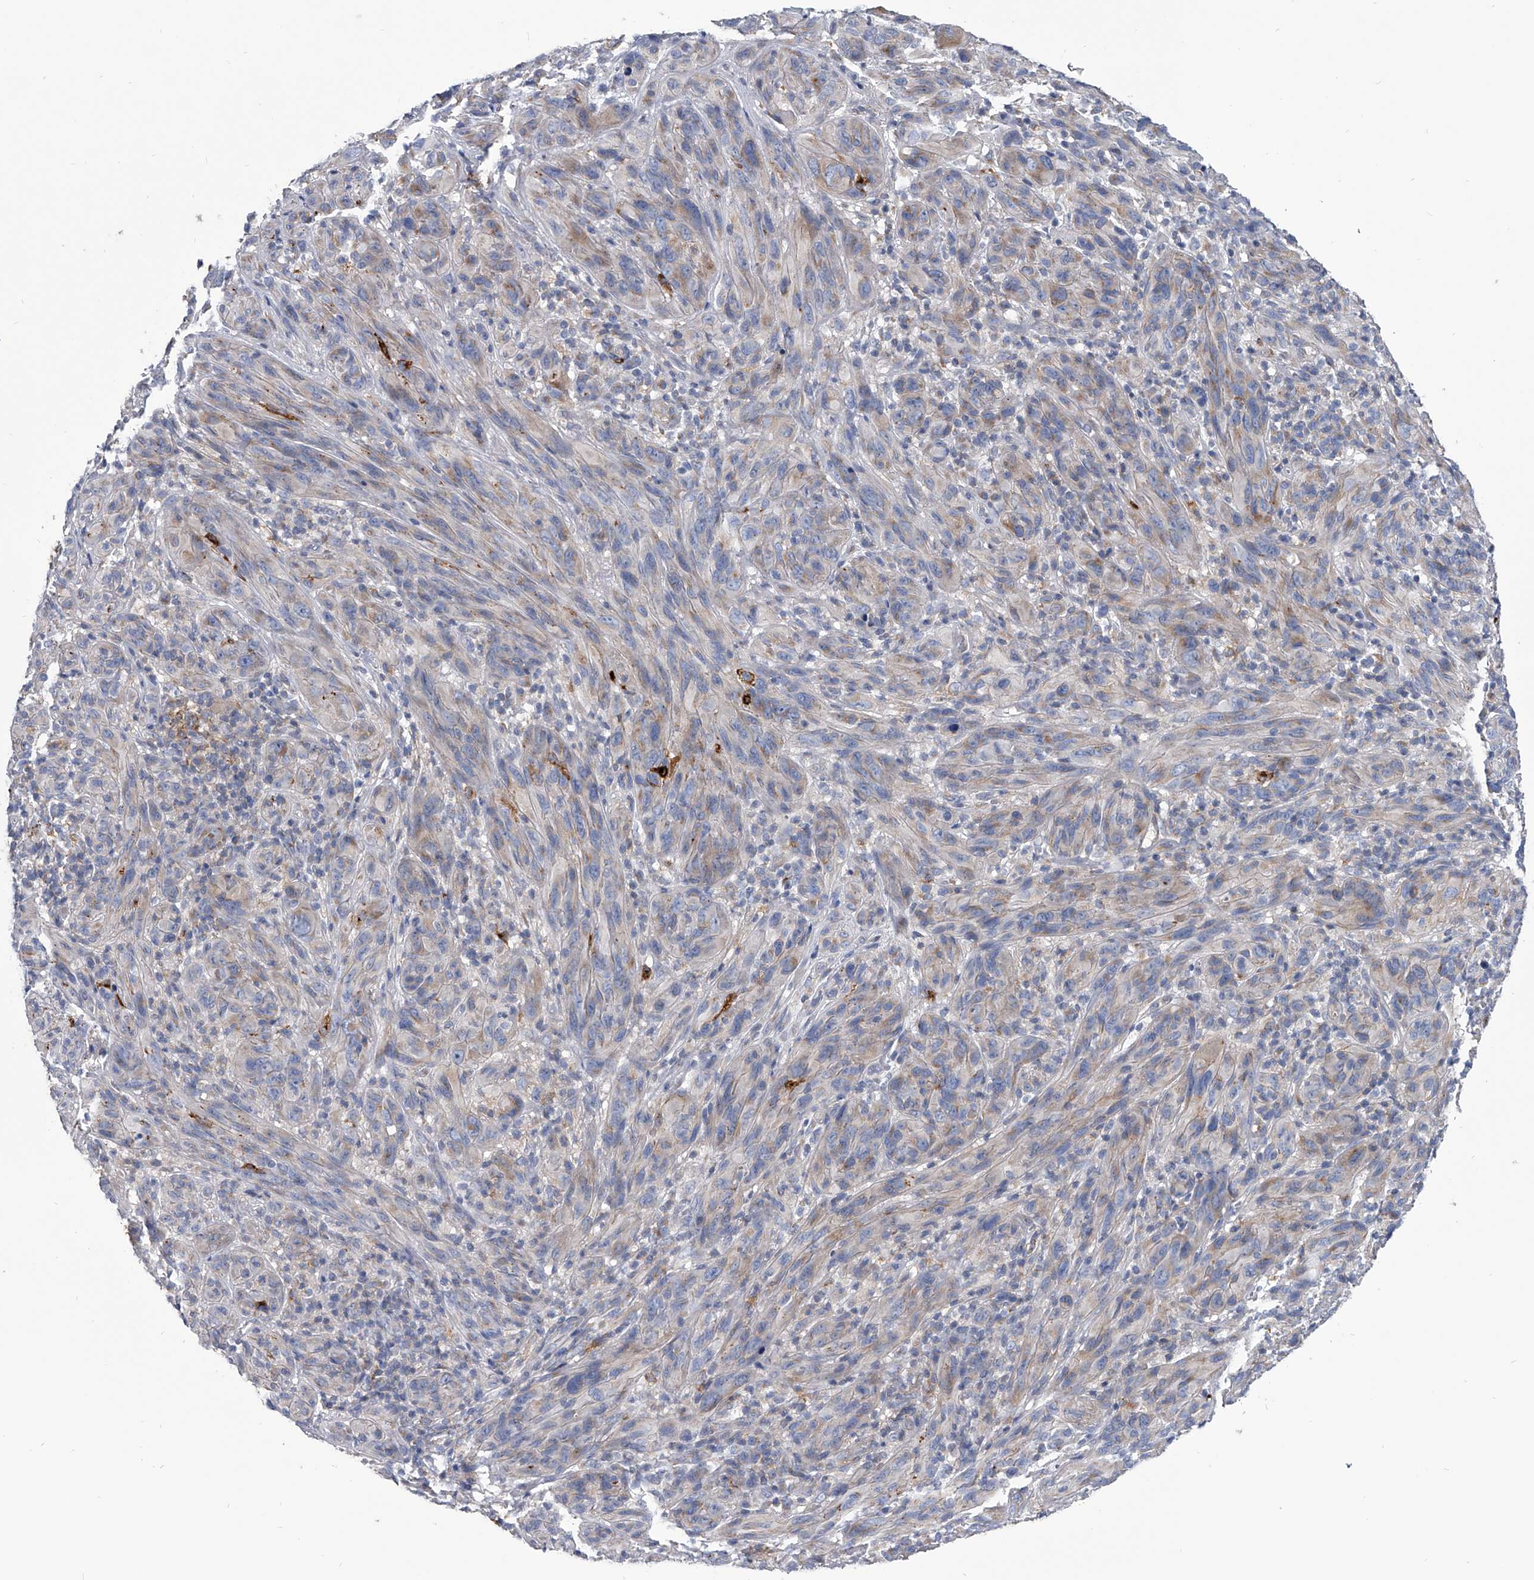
{"staining": {"intensity": "weak", "quantity": "25%-75%", "location": "cytoplasmic/membranous"}, "tissue": "melanoma", "cell_type": "Tumor cells", "image_type": "cancer", "snomed": [{"axis": "morphology", "description": "Malignant melanoma, NOS"}, {"axis": "topography", "description": "Skin of head"}], "caption": "DAB (3,3'-diaminobenzidine) immunohistochemical staining of human melanoma shows weak cytoplasmic/membranous protein positivity in about 25%-75% of tumor cells. (DAB IHC with brightfield microscopy, high magnification).", "gene": "SPP1", "patient": {"sex": "male", "age": 96}}